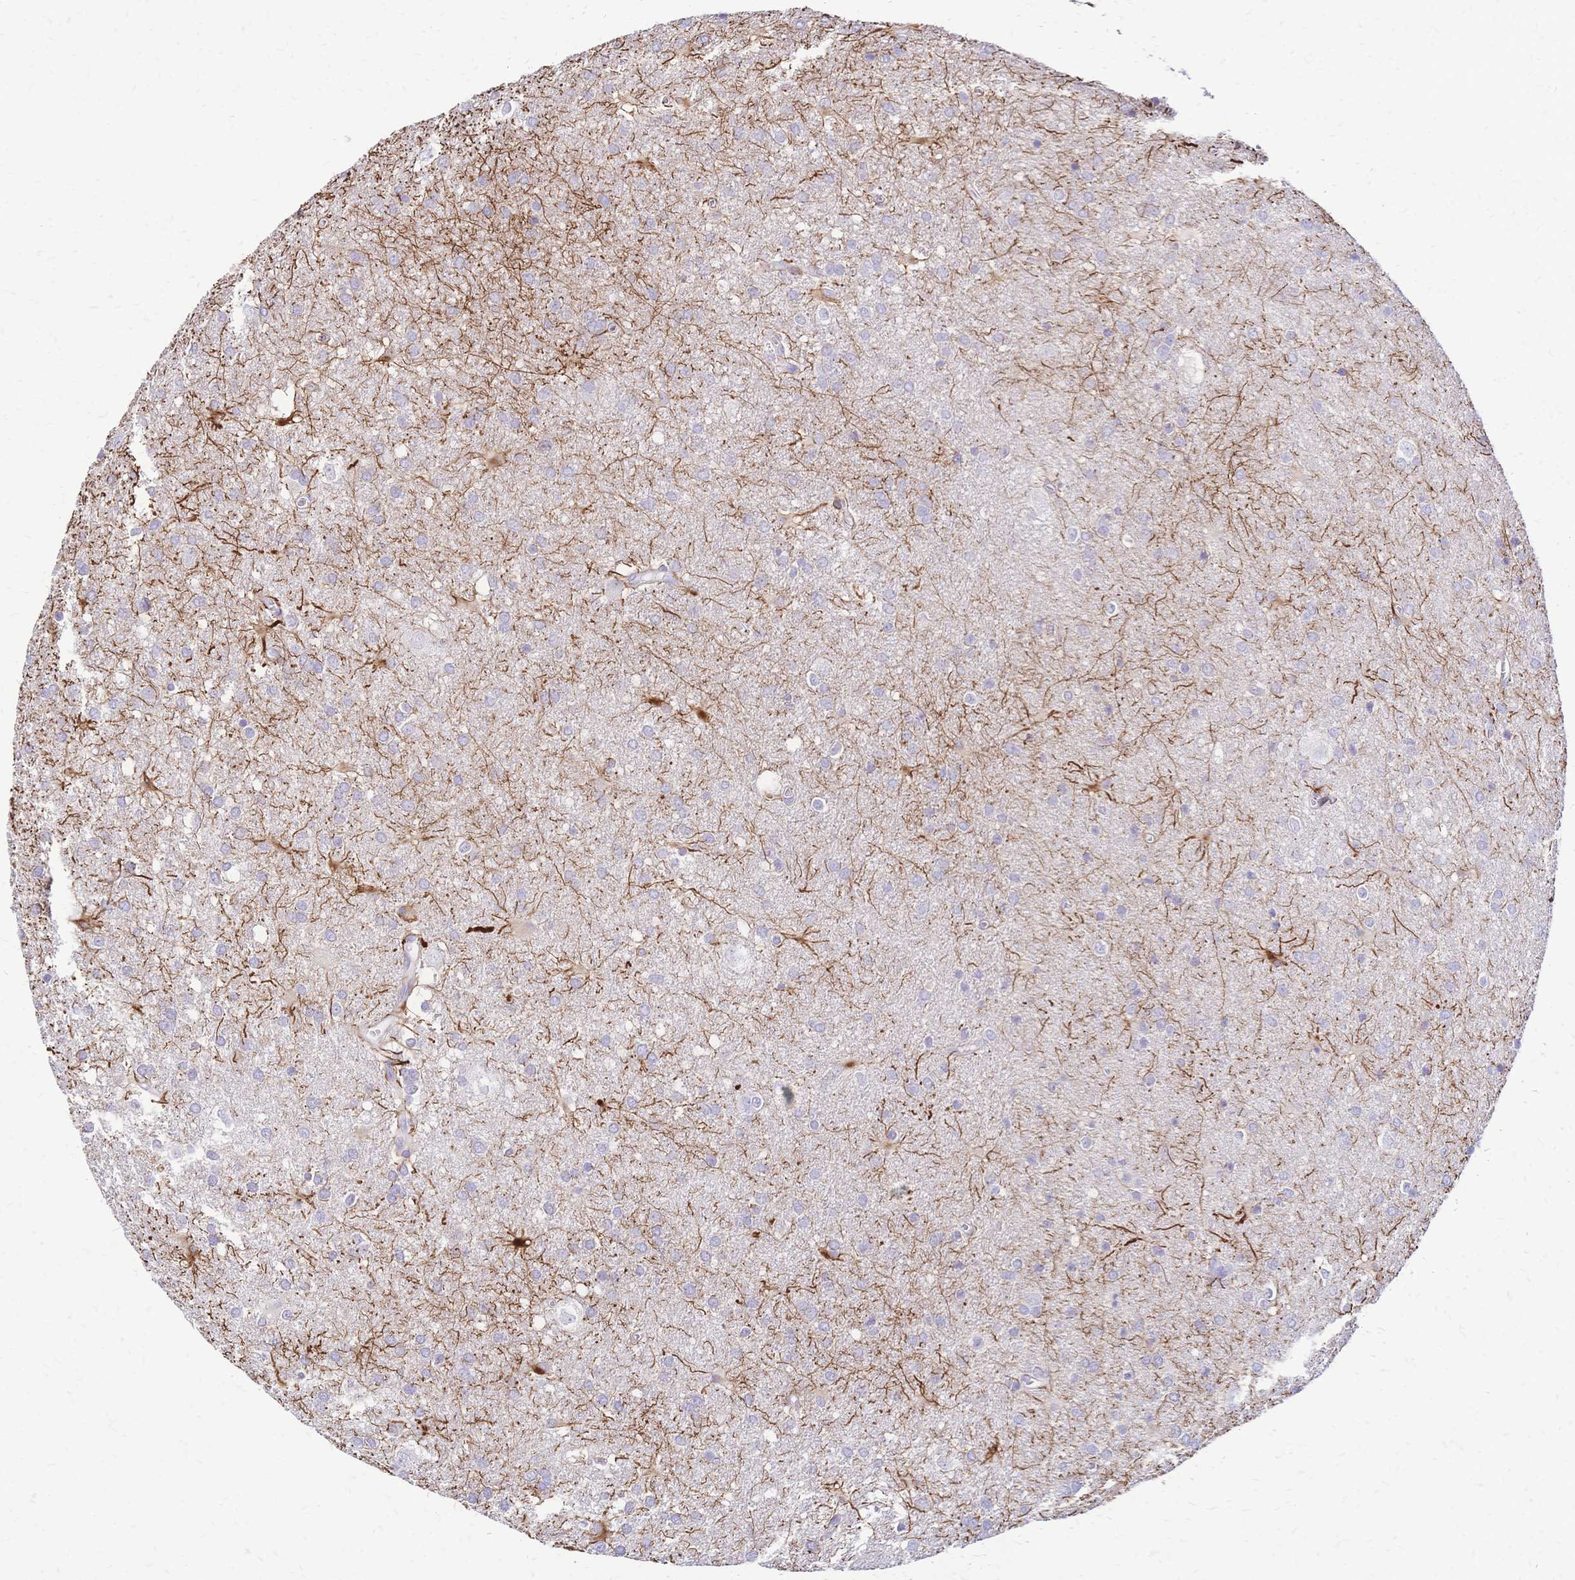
{"staining": {"intensity": "negative", "quantity": "none", "location": "none"}, "tissue": "glioma", "cell_type": "Tumor cells", "image_type": "cancer", "snomed": [{"axis": "morphology", "description": "Glioma, malignant, Low grade"}, {"axis": "topography", "description": "Brain"}], "caption": "Human glioma stained for a protein using IHC exhibits no staining in tumor cells.", "gene": "IL2RA", "patient": {"sex": "male", "age": 66}}